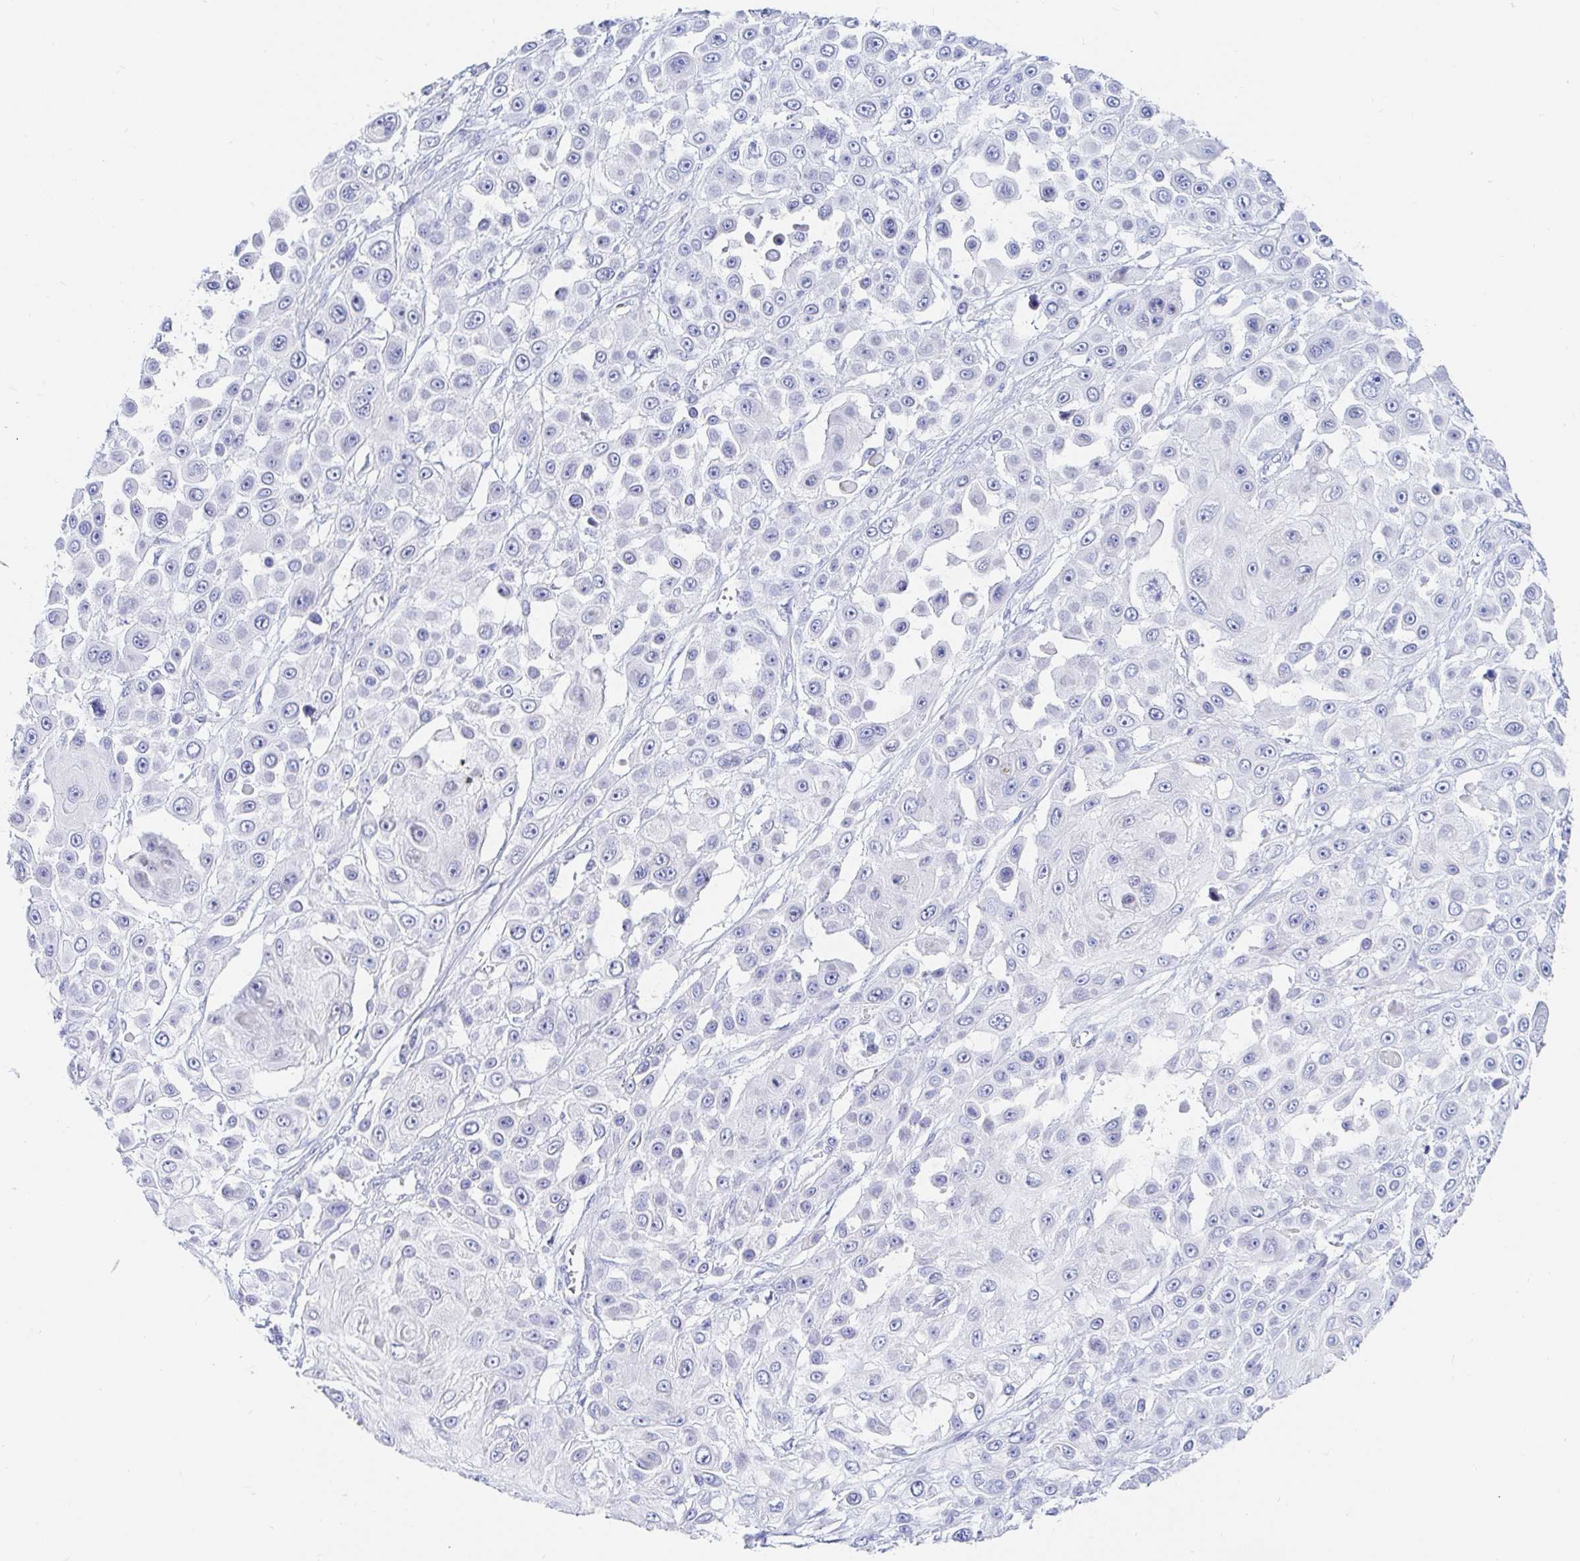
{"staining": {"intensity": "negative", "quantity": "none", "location": "none"}, "tissue": "skin cancer", "cell_type": "Tumor cells", "image_type": "cancer", "snomed": [{"axis": "morphology", "description": "Squamous cell carcinoma, NOS"}, {"axis": "topography", "description": "Skin"}], "caption": "Protein analysis of squamous cell carcinoma (skin) demonstrates no significant staining in tumor cells.", "gene": "NR2E1", "patient": {"sex": "male", "age": 67}}